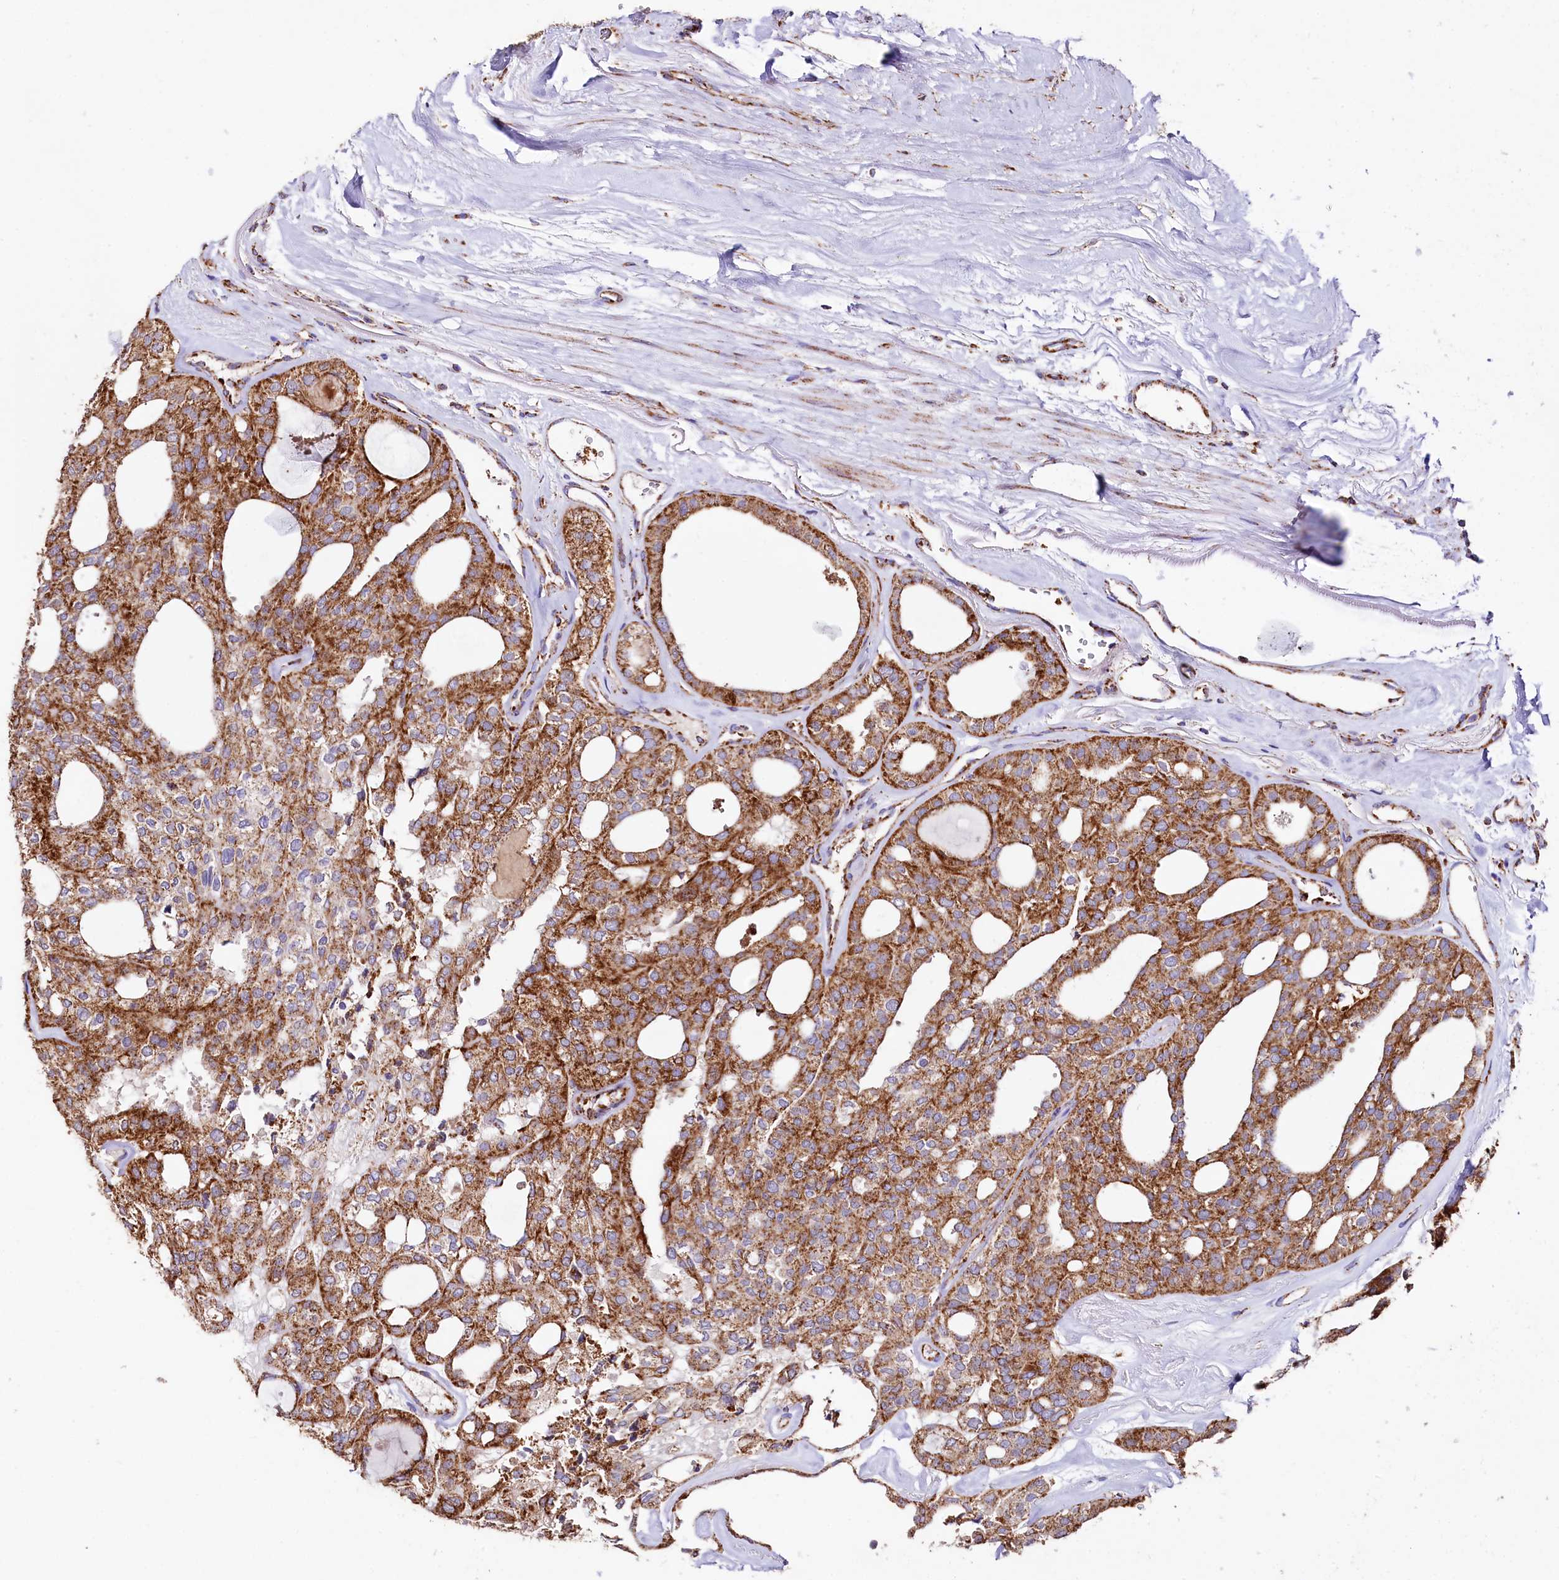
{"staining": {"intensity": "strong", "quantity": ">75%", "location": "cytoplasmic/membranous"}, "tissue": "thyroid cancer", "cell_type": "Tumor cells", "image_type": "cancer", "snomed": [{"axis": "morphology", "description": "Follicular adenoma carcinoma, NOS"}, {"axis": "topography", "description": "Thyroid gland"}], "caption": "The micrograph shows staining of thyroid follicular adenoma carcinoma, revealing strong cytoplasmic/membranous protein staining (brown color) within tumor cells.", "gene": "APLP2", "patient": {"sex": "male", "age": 75}}